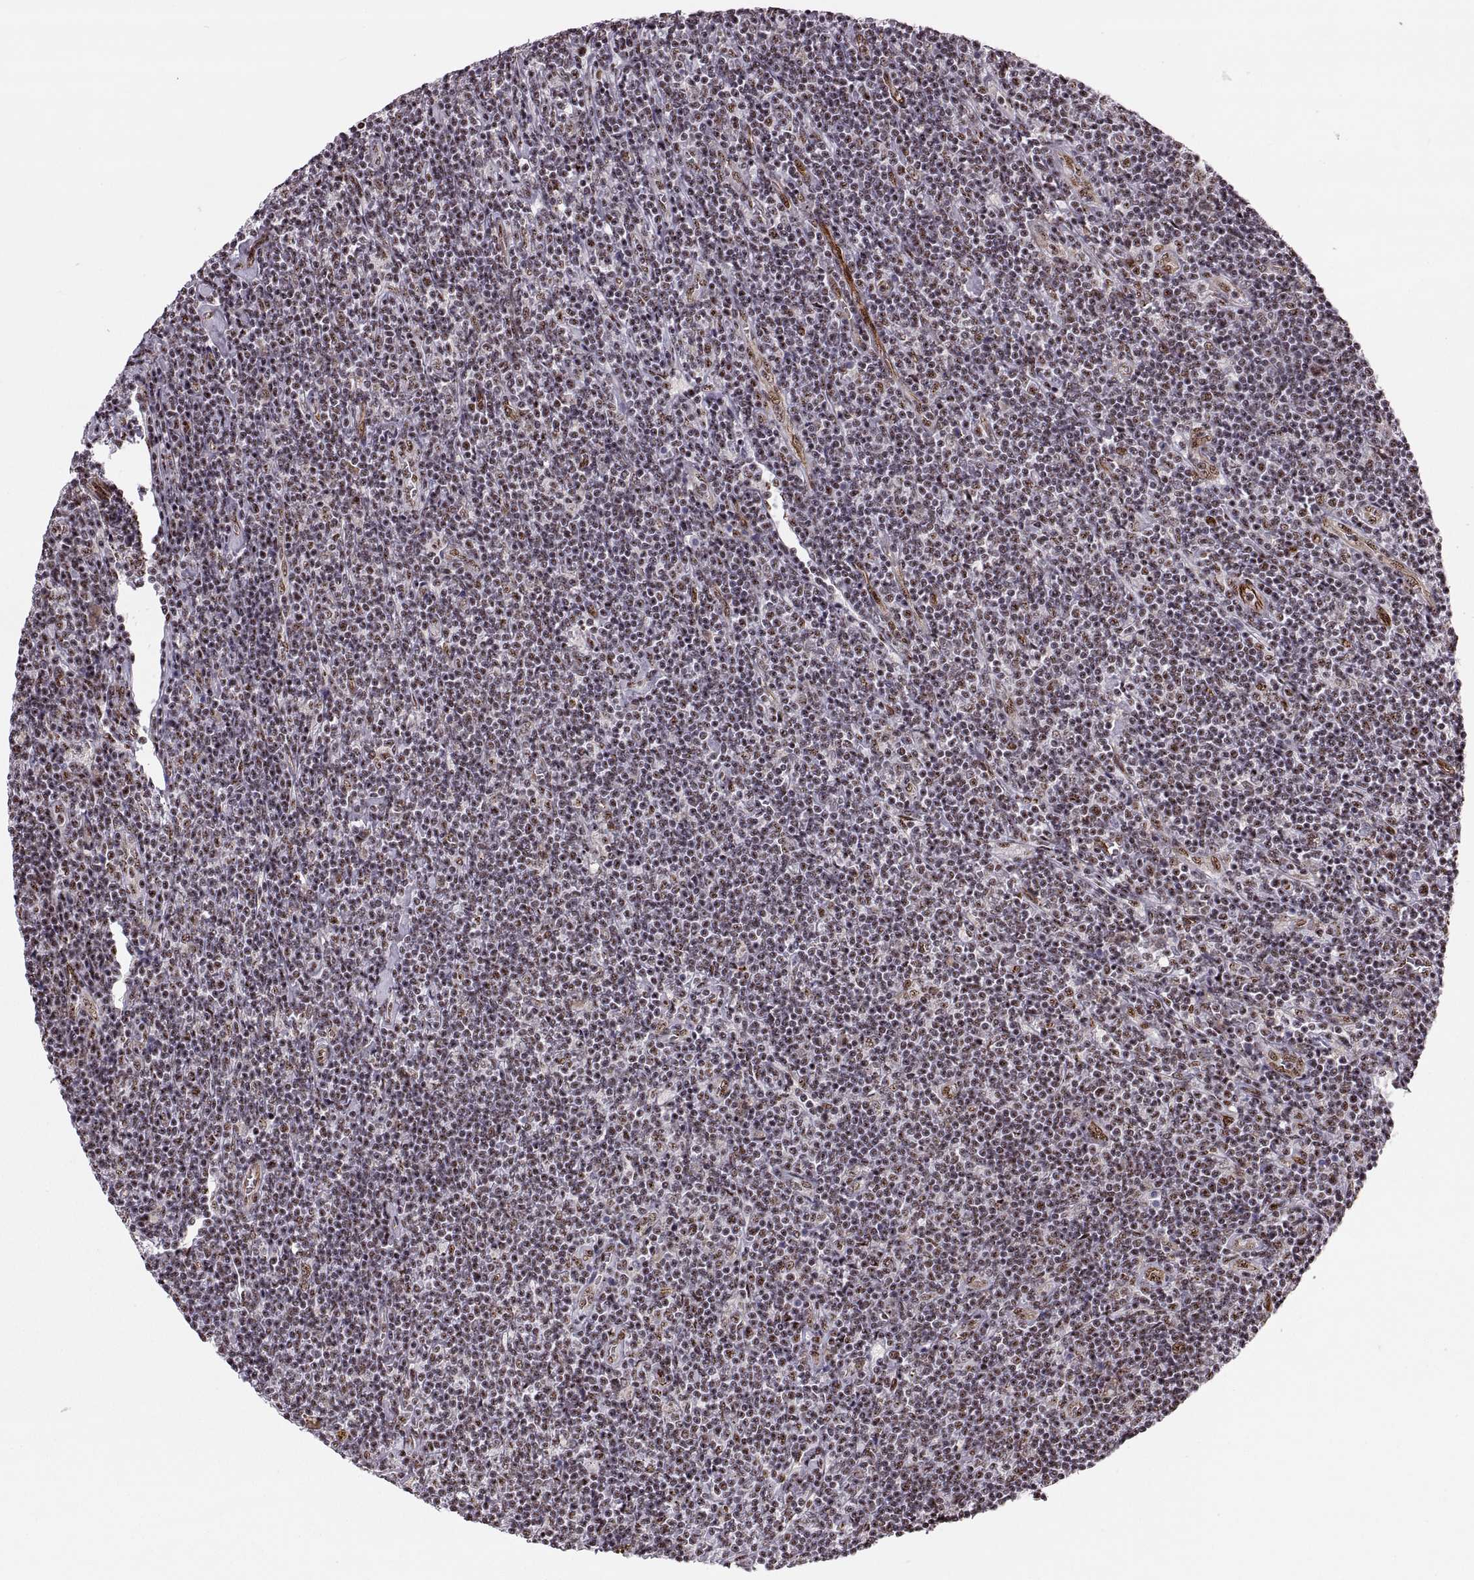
{"staining": {"intensity": "moderate", "quantity": "25%-75%", "location": "nuclear"}, "tissue": "lymphoma", "cell_type": "Tumor cells", "image_type": "cancer", "snomed": [{"axis": "morphology", "description": "Hodgkin's disease, NOS"}, {"axis": "topography", "description": "Lymph node"}], "caption": "Hodgkin's disease stained with DAB immunohistochemistry exhibits medium levels of moderate nuclear expression in about 25%-75% of tumor cells.", "gene": "ZCCHC17", "patient": {"sex": "male", "age": 40}}